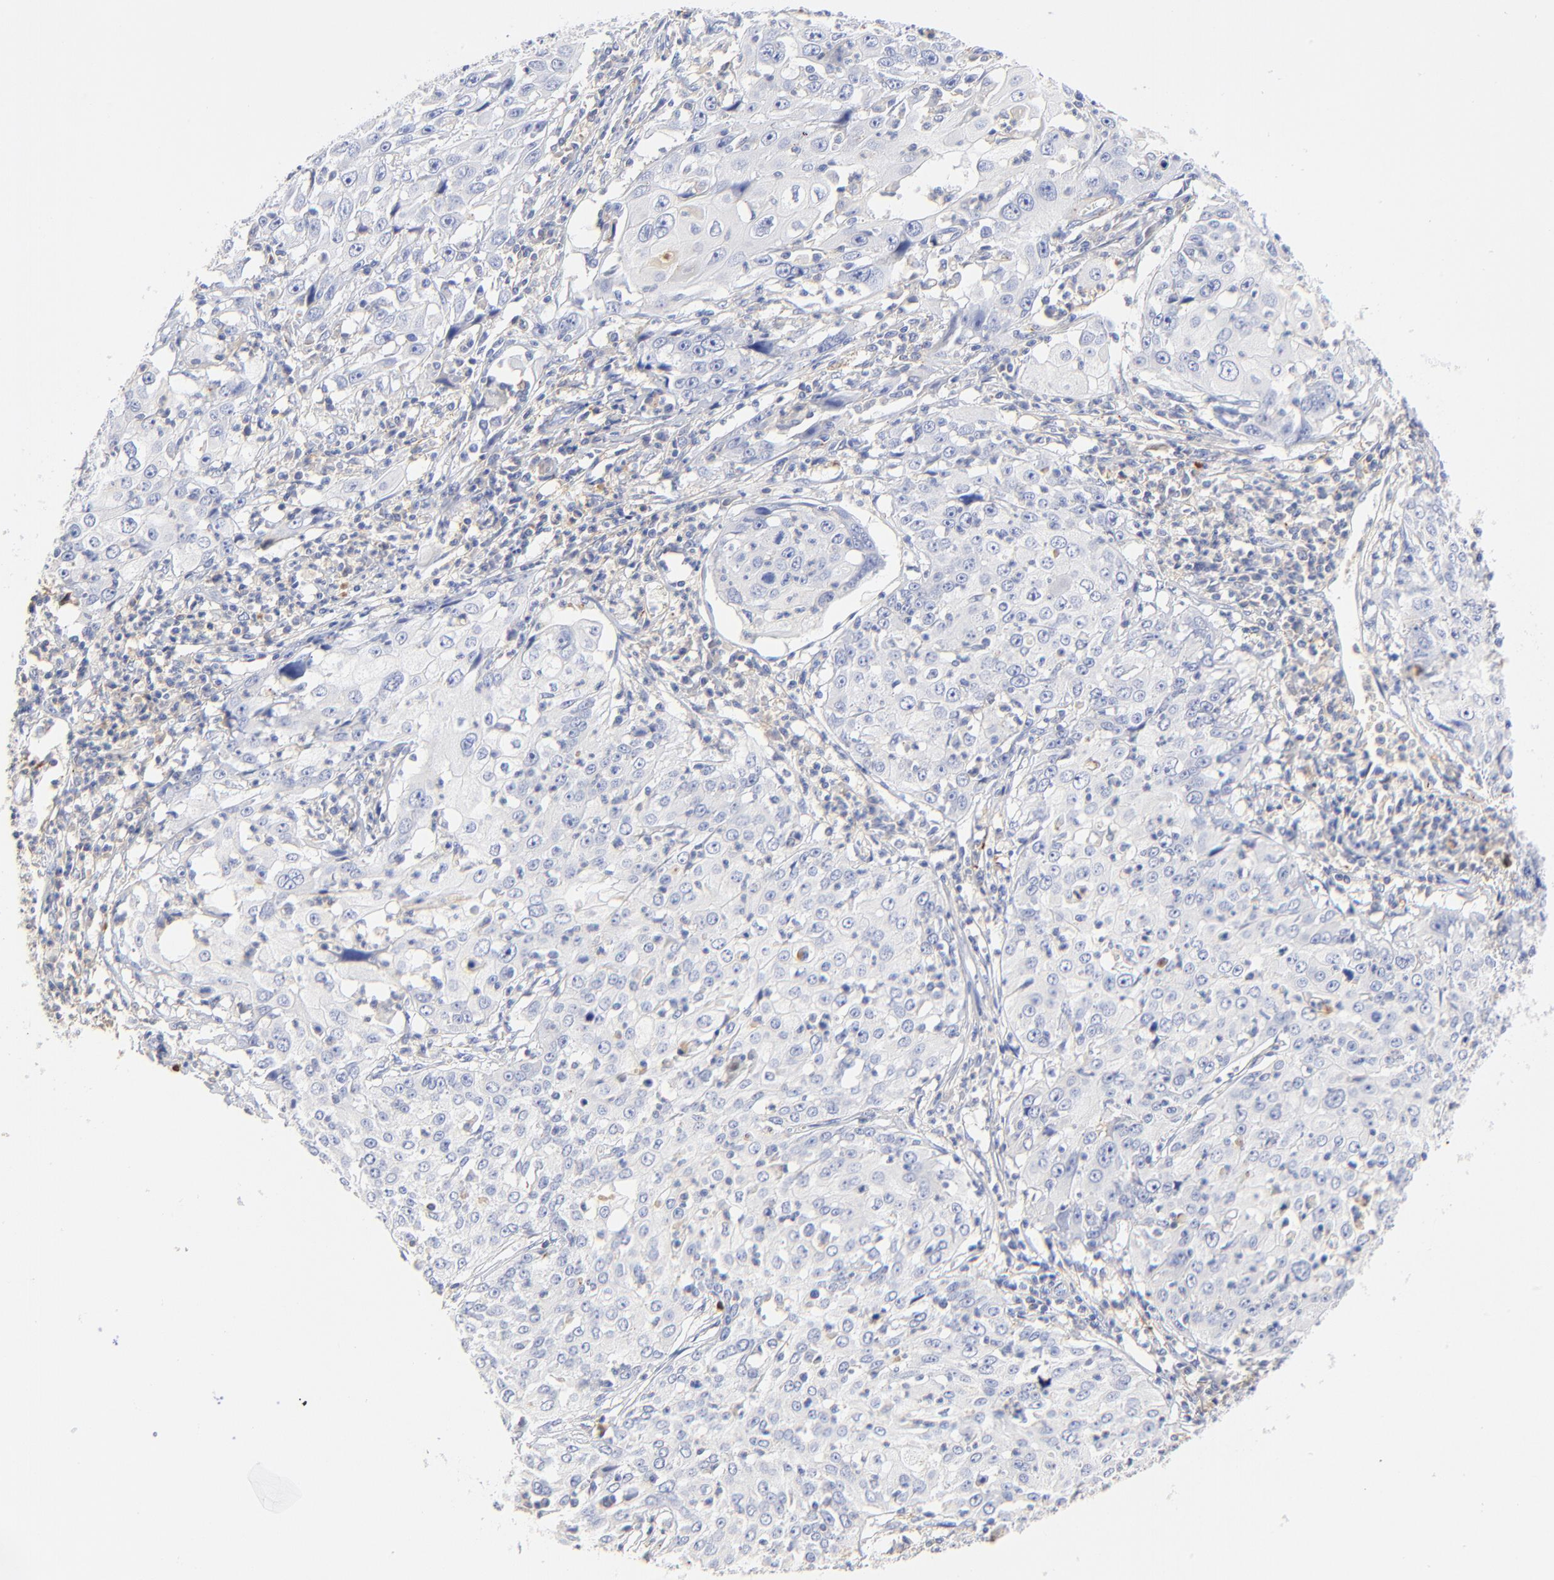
{"staining": {"intensity": "negative", "quantity": "none", "location": "none"}, "tissue": "cervical cancer", "cell_type": "Tumor cells", "image_type": "cancer", "snomed": [{"axis": "morphology", "description": "Squamous cell carcinoma, NOS"}, {"axis": "topography", "description": "Cervix"}], "caption": "Micrograph shows no protein staining in tumor cells of cervical cancer (squamous cell carcinoma) tissue.", "gene": "MDGA2", "patient": {"sex": "female", "age": 39}}